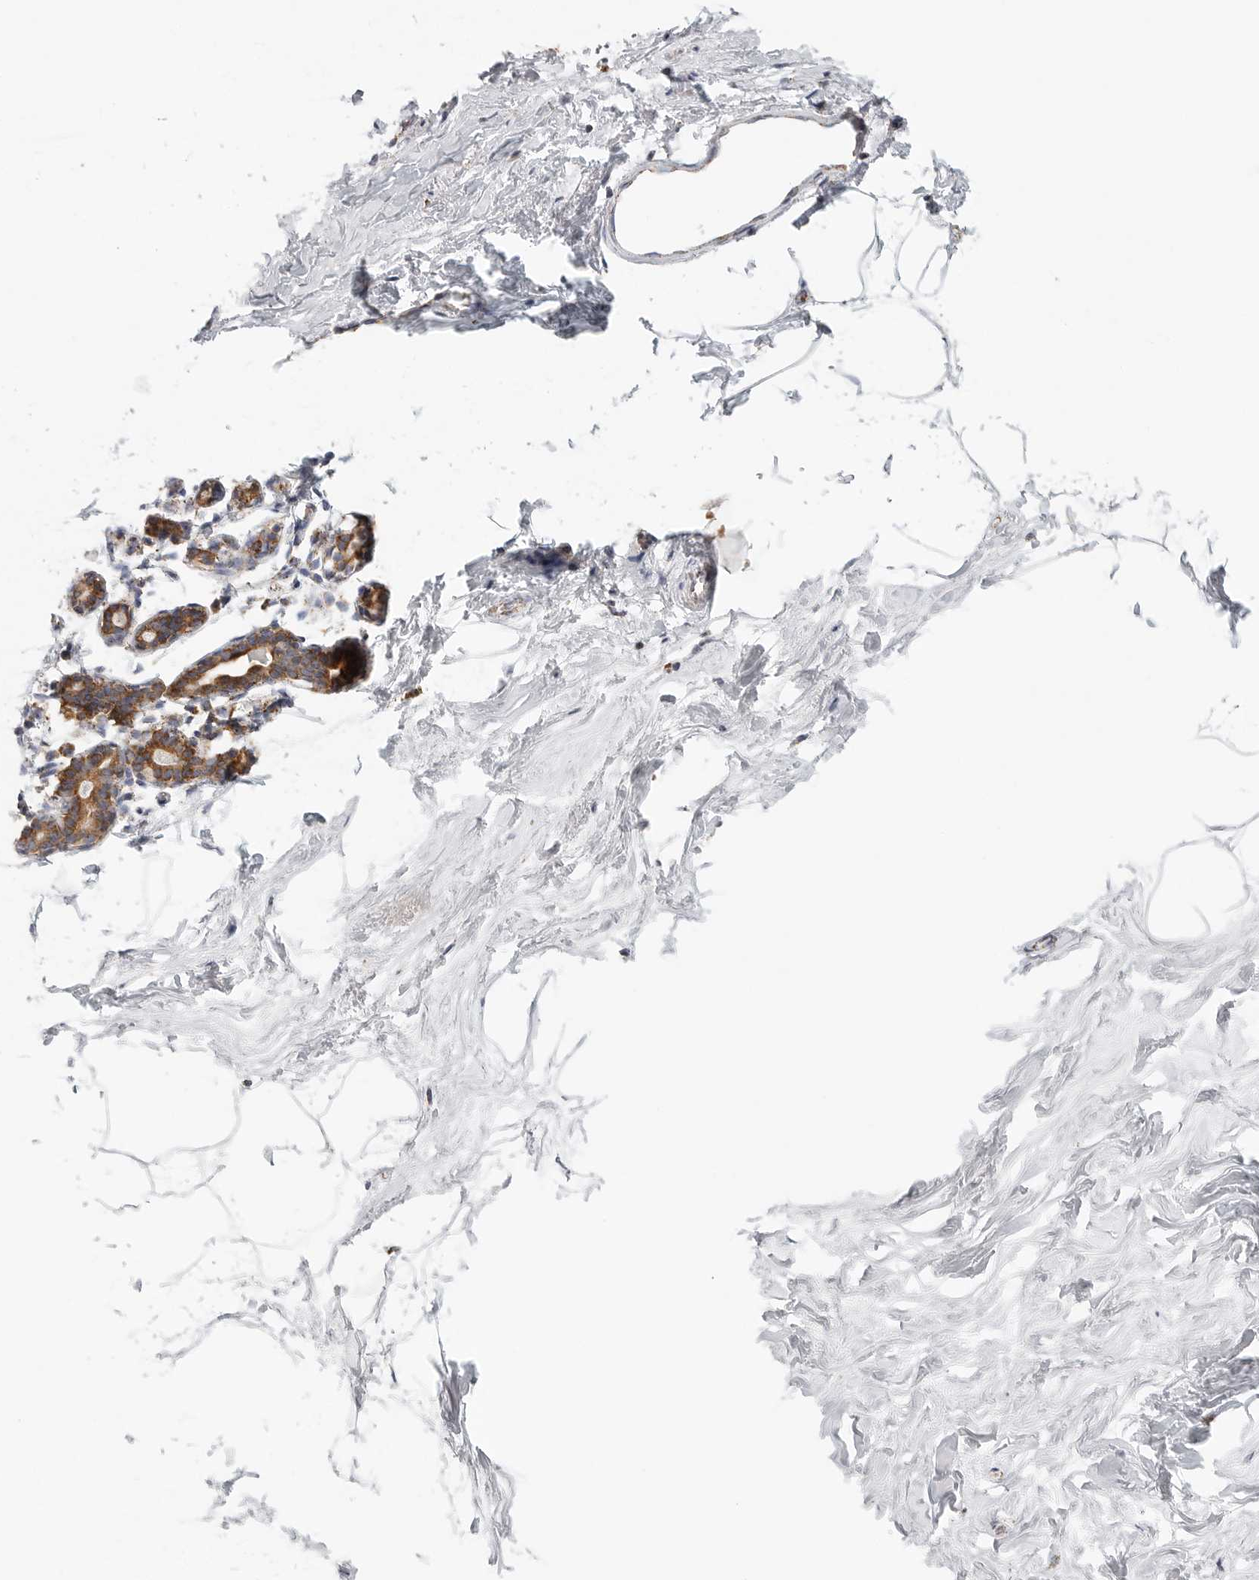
{"staining": {"intensity": "negative", "quantity": "none", "location": "none"}, "tissue": "breast", "cell_type": "Adipocytes", "image_type": "normal", "snomed": [{"axis": "morphology", "description": "Normal tissue, NOS"}, {"axis": "topography", "description": "Breast"}], "caption": "A high-resolution histopathology image shows immunohistochemistry staining of unremarkable breast, which exhibits no significant expression in adipocytes.", "gene": "SLC25A26", "patient": {"sex": "female", "age": 62}}